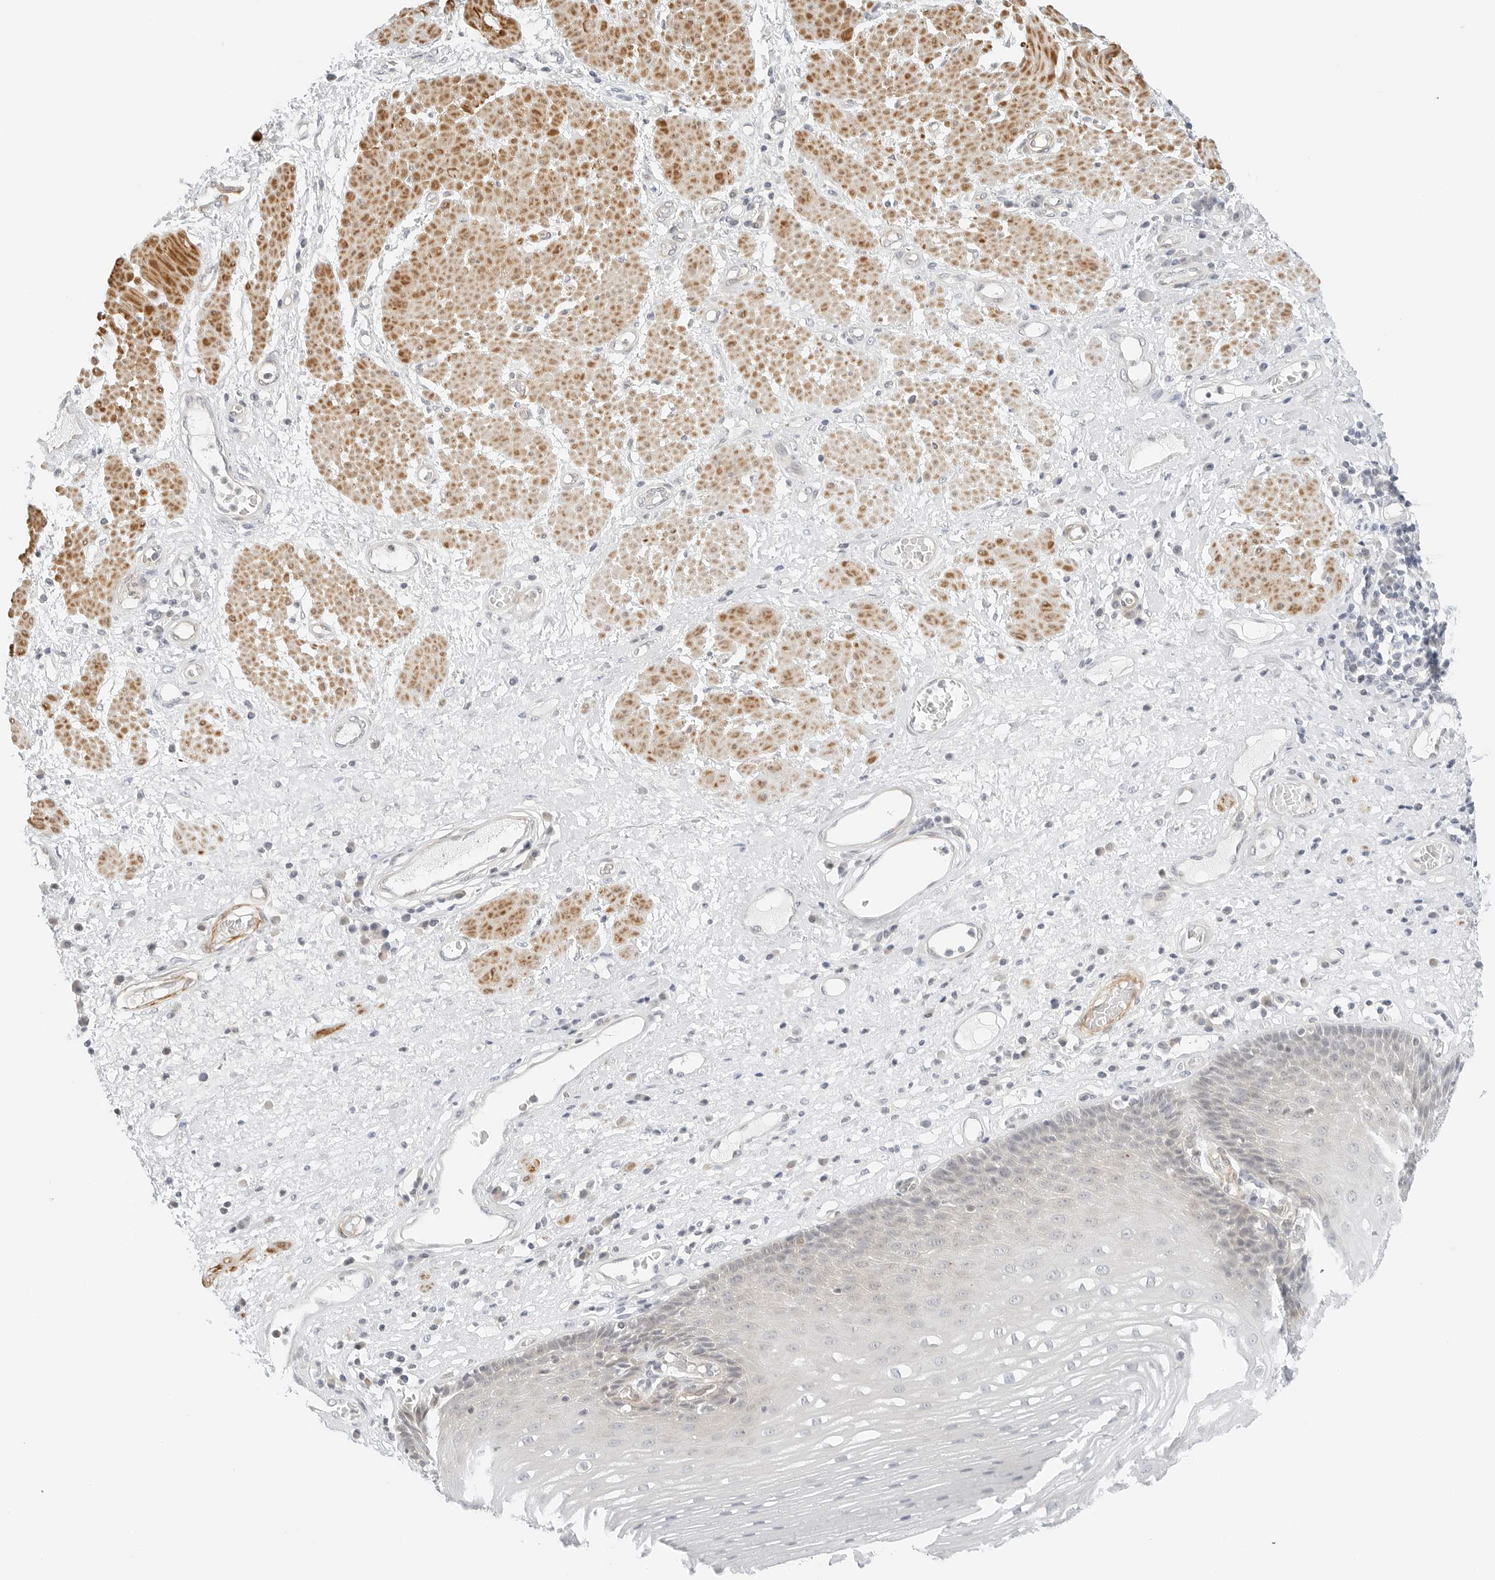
{"staining": {"intensity": "weak", "quantity": "<25%", "location": "cytoplasmic/membranous"}, "tissue": "esophagus", "cell_type": "Squamous epithelial cells", "image_type": "normal", "snomed": [{"axis": "morphology", "description": "Normal tissue, NOS"}, {"axis": "morphology", "description": "Adenocarcinoma, NOS"}, {"axis": "topography", "description": "Esophagus"}], "caption": "The immunohistochemistry micrograph has no significant positivity in squamous epithelial cells of esophagus. (DAB immunohistochemistry (IHC), high magnification).", "gene": "IQCC", "patient": {"sex": "male", "age": 62}}